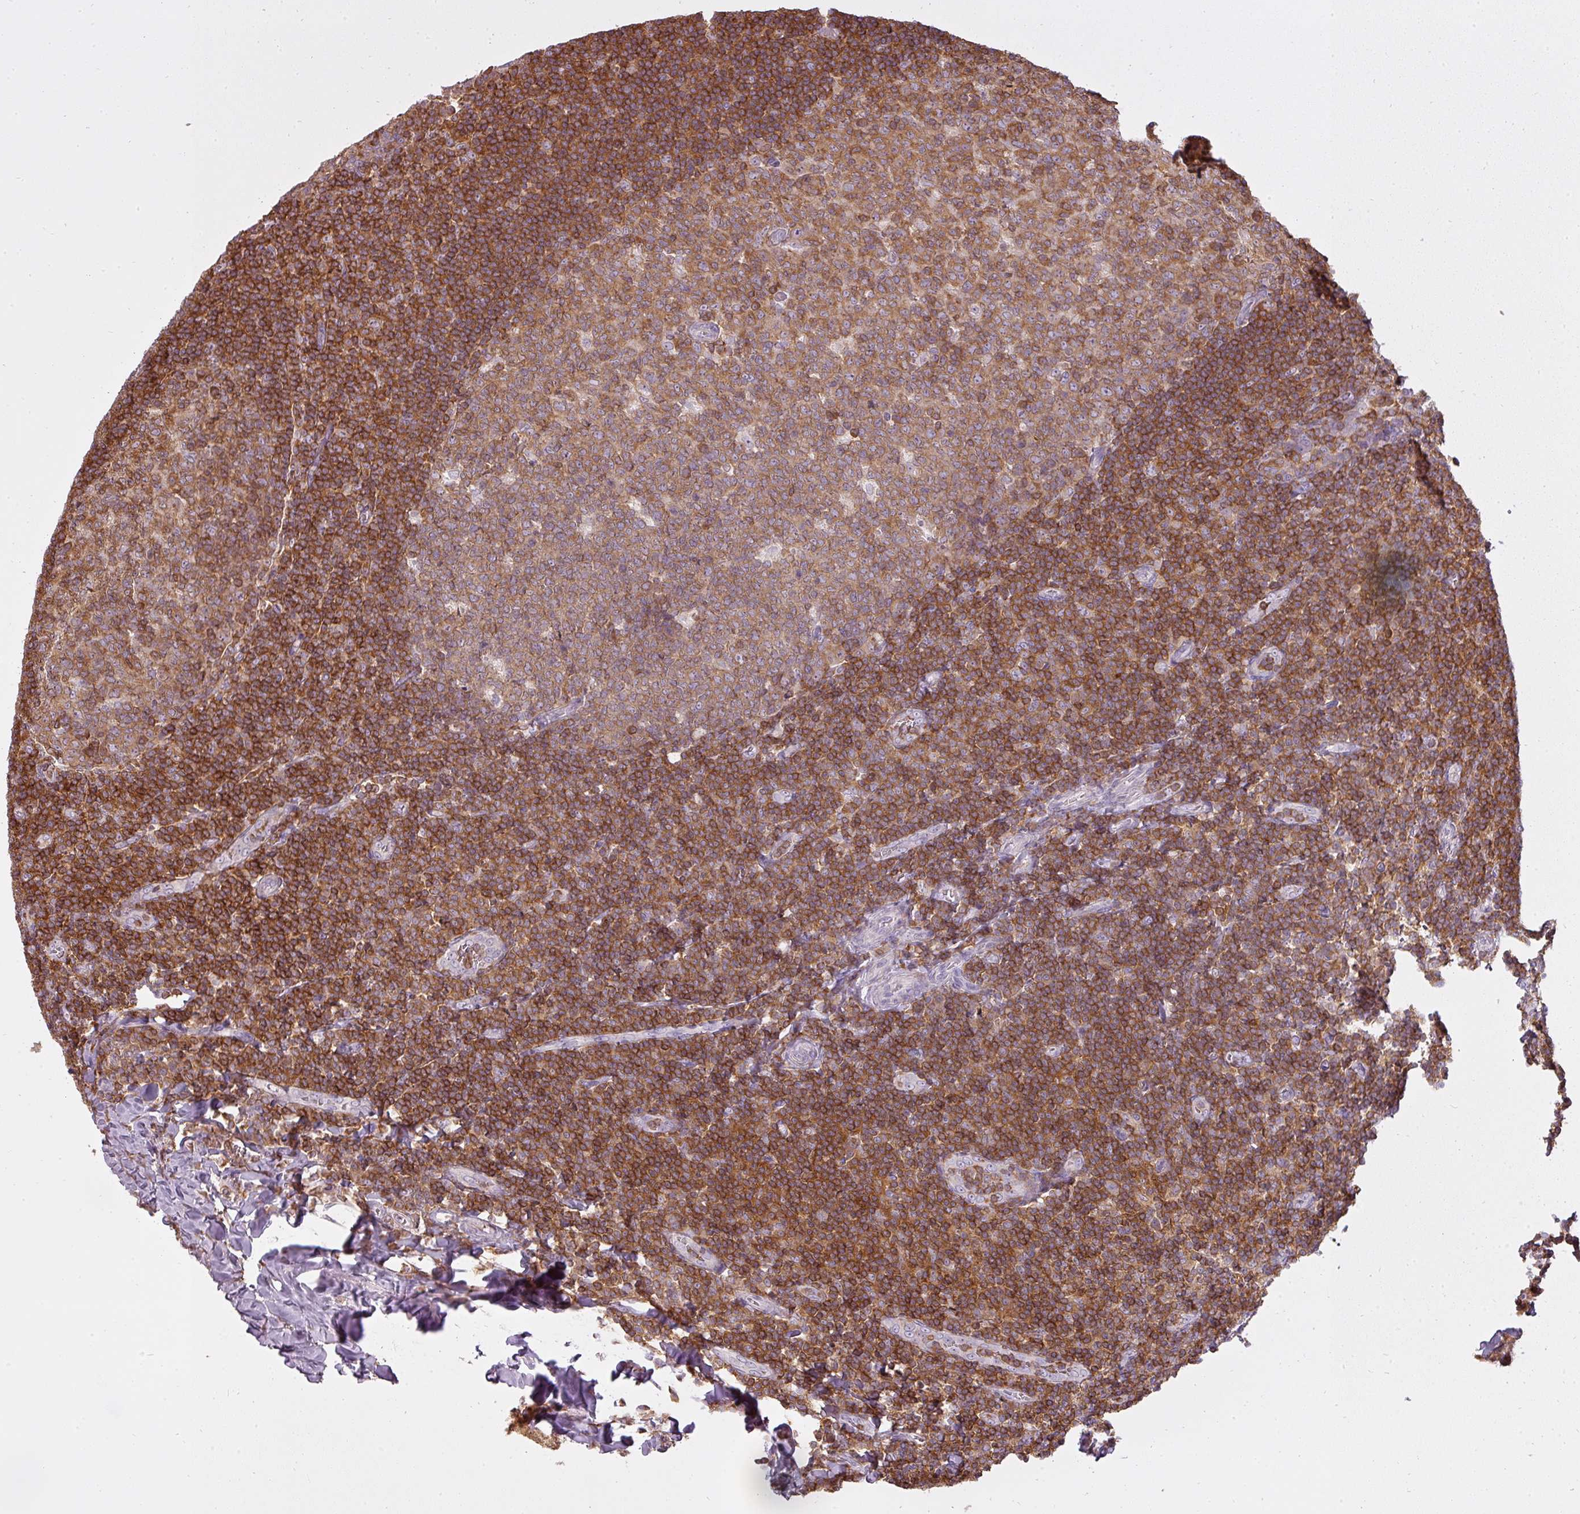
{"staining": {"intensity": "moderate", "quantity": ">75%", "location": "cytoplasmic/membranous"}, "tissue": "tonsil", "cell_type": "Germinal center cells", "image_type": "normal", "snomed": [{"axis": "morphology", "description": "Normal tissue, NOS"}, {"axis": "topography", "description": "Tonsil"}], "caption": "Protein expression analysis of normal human tonsil reveals moderate cytoplasmic/membranous staining in approximately >75% of germinal center cells. Nuclei are stained in blue.", "gene": "STK4", "patient": {"sex": "male", "age": 27}}